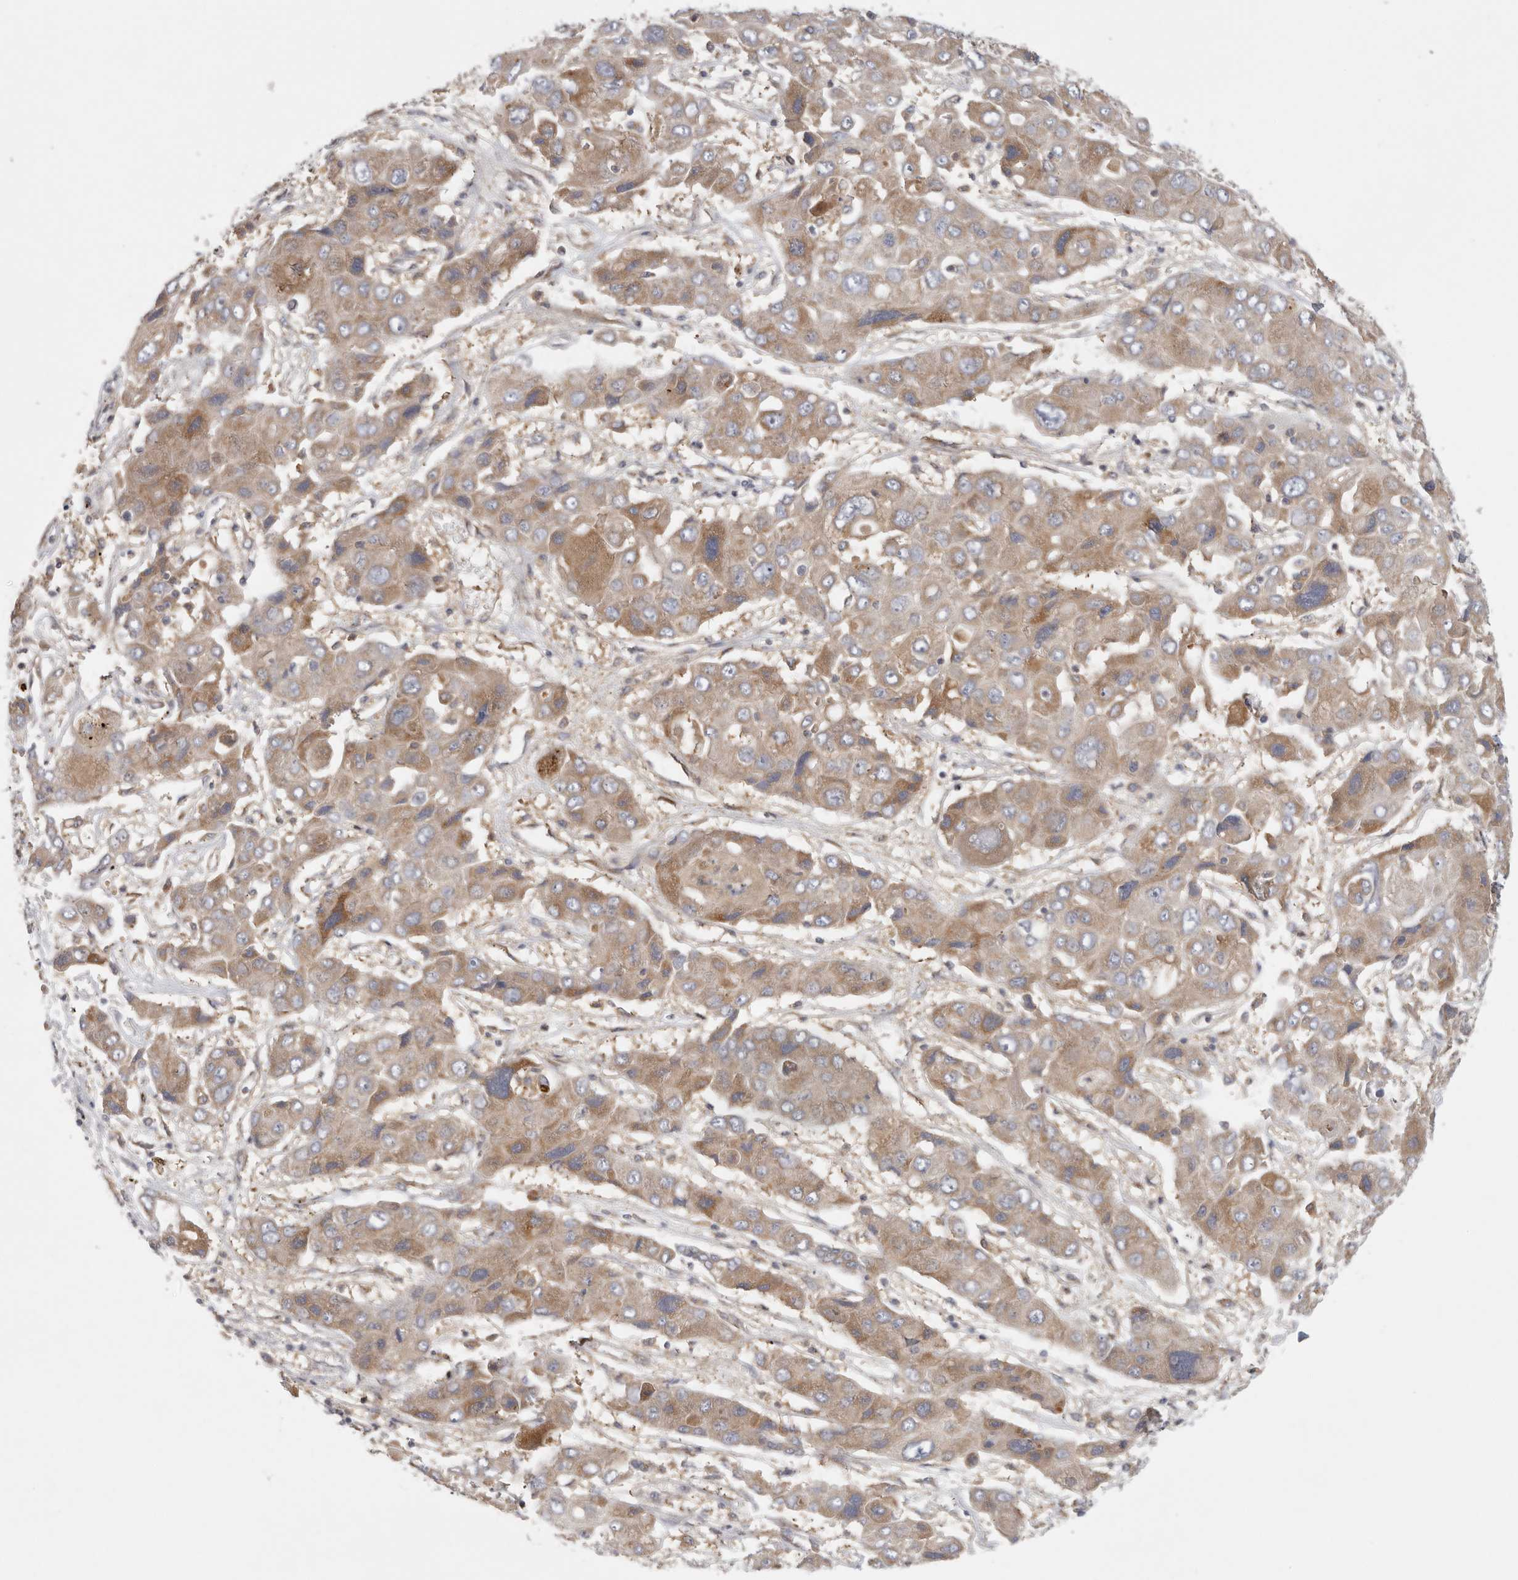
{"staining": {"intensity": "moderate", "quantity": ">75%", "location": "cytoplasmic/membranous"}, "tissue": "liver cancer", "cell_type": "Tumor cells", "image_type": "cancer", "snomed": [{"axis": "morphology", "description": "Cholangiocarcinoma"}, {"axis": "topography", "description": "Liver"}], "caption": "Immunohistochemical staining of liver cholangiocarcinoma exhibits medium levels of moderate cytoplasmic/membranous staining in about >75% of tumor cells.", "gene": "BCAP29", "patient": {"sex": "male", "age": 67}}